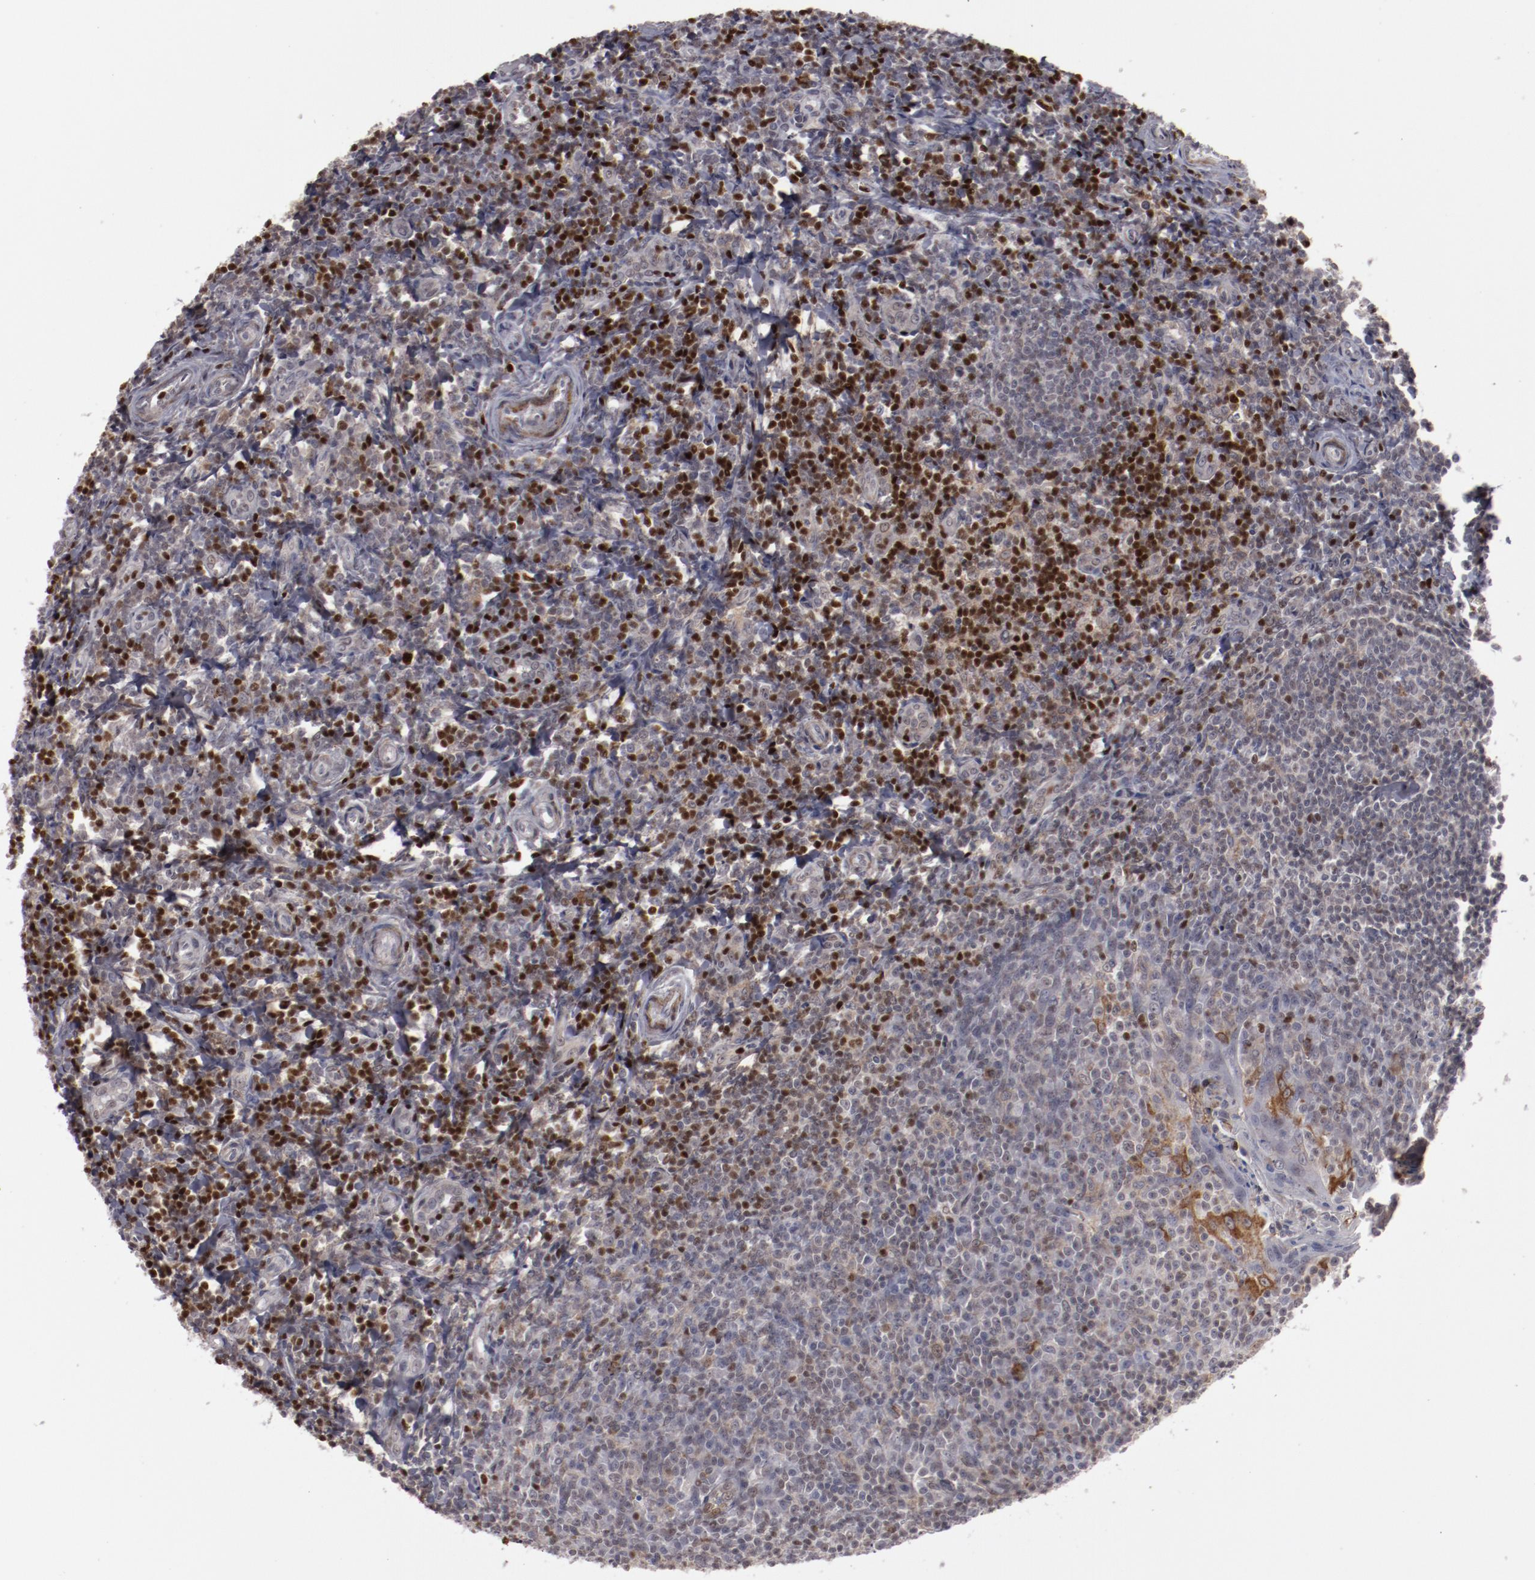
{"staining": {"intensity": "negative", "quantity": "none", "location": "none"}, "tissue": "tonsil", "cell_type": "Germinal center cells", "image_type": "normal", "snomed": [{"axis": "morphology", "description": "Normal tissue, NOS"}, {"axis": "topography", "description": "Tonsil"}], "caption": "This is an immunohistochemistry photomicrograph of unremarkable tonsil. There is no expression in germinal center cells.", "gene": "LEF1", "patient": {"sex": "male", "age": 20}}